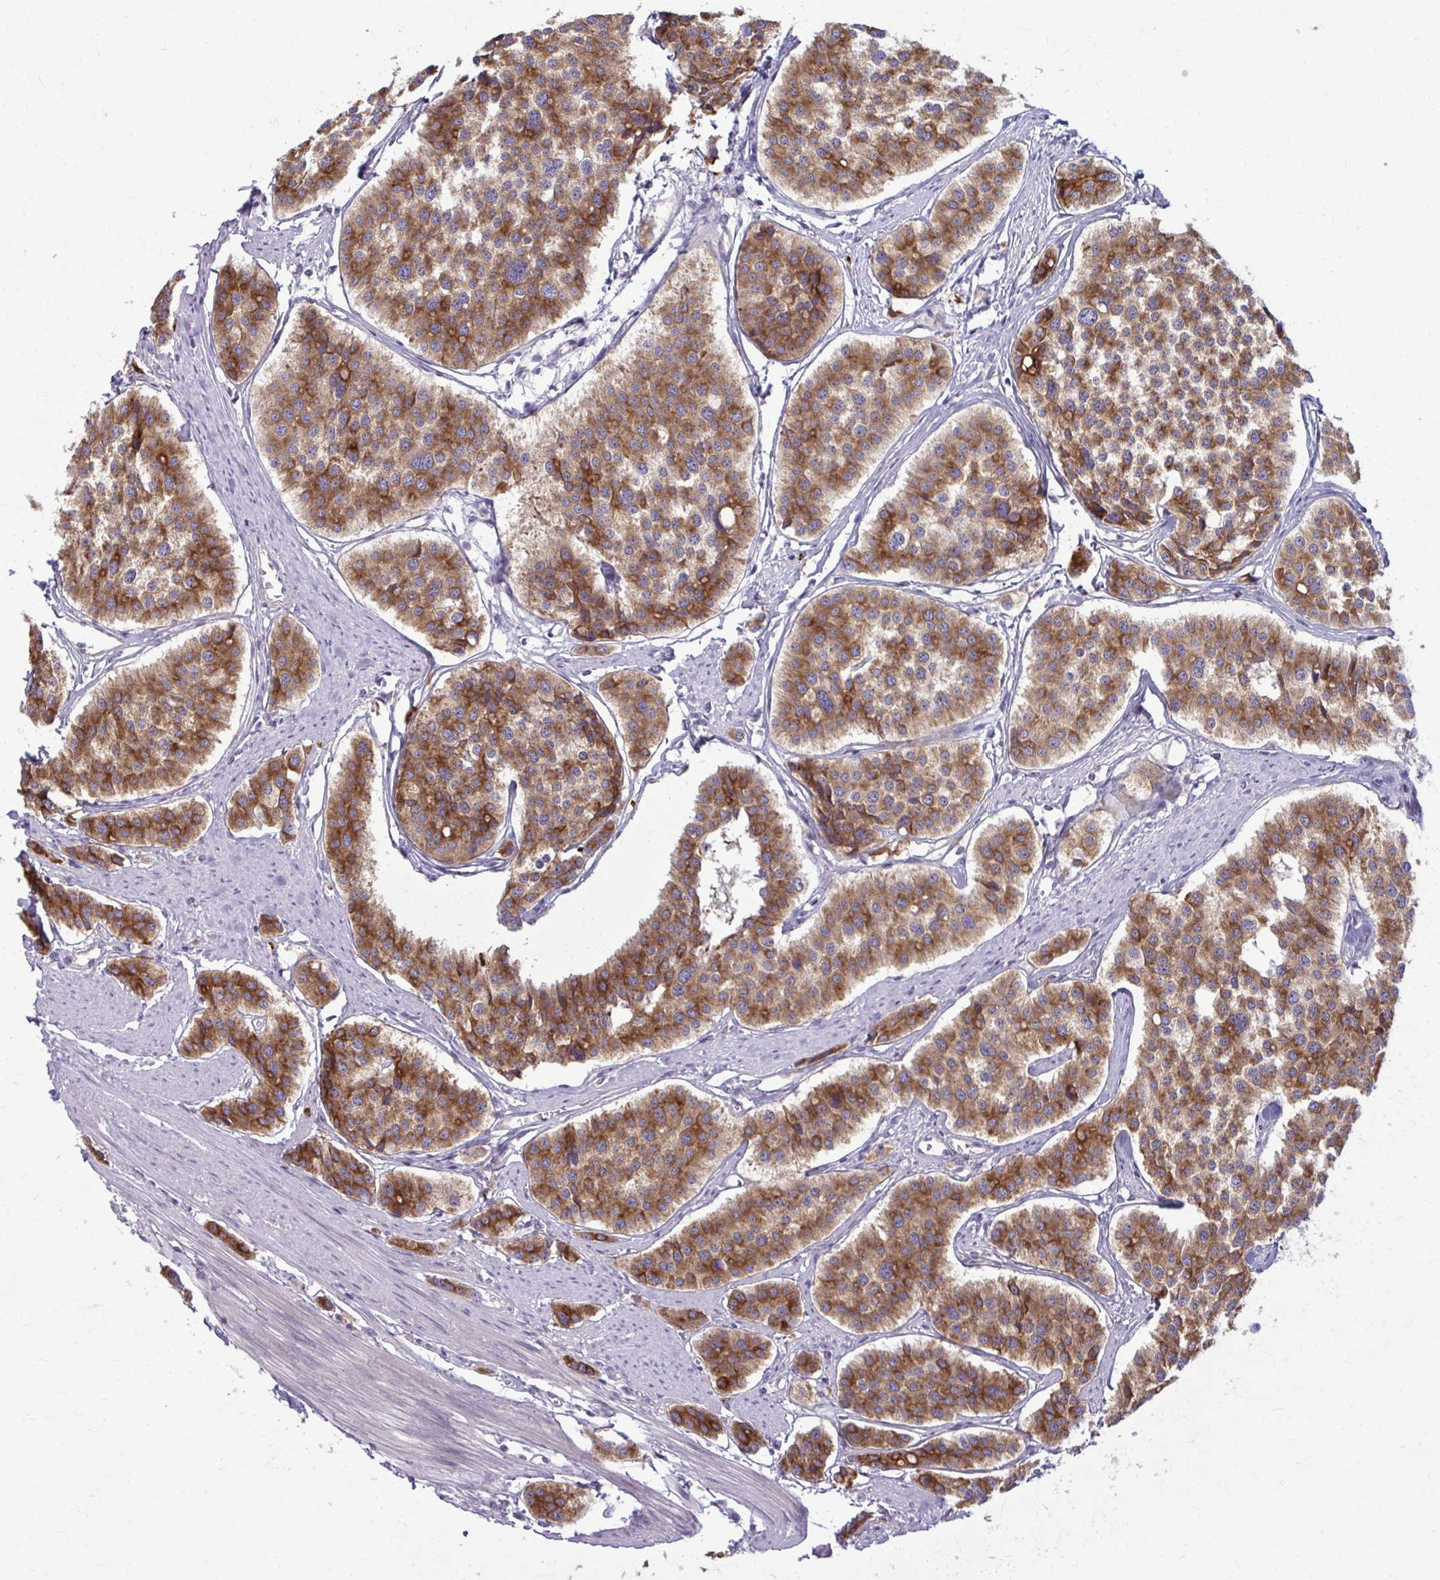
{"staining": {"intensity": "strong", "quantity": ">75%", "location": "cytoplasmic/membranous"}, "tissue": "carcinoid", "cell_type": "Tumor cells", "image_type": "cancer", "snomed": [{"axis": "morphology", "description": "Carcinoid, malignant, NOS"}, {"axis": "topography", "description": "Small intestine"}], "caption": "High-magnification brightfield microscopy of carcinoid stained with DAB (3,3'-diaminobenzidine) (brown) and counterstained with hematoxylin (blue). tumor cells exhibit strong cytoplasmic/membranous staining is present in approximately>75% of cells. The protein of interest is stained brown, and the nuclei are stained in blue (DAB IHC with brightfield microscopy, high magnification).", "gene": "NUMBL", "patient": {"sex": "male", "age": 60}}